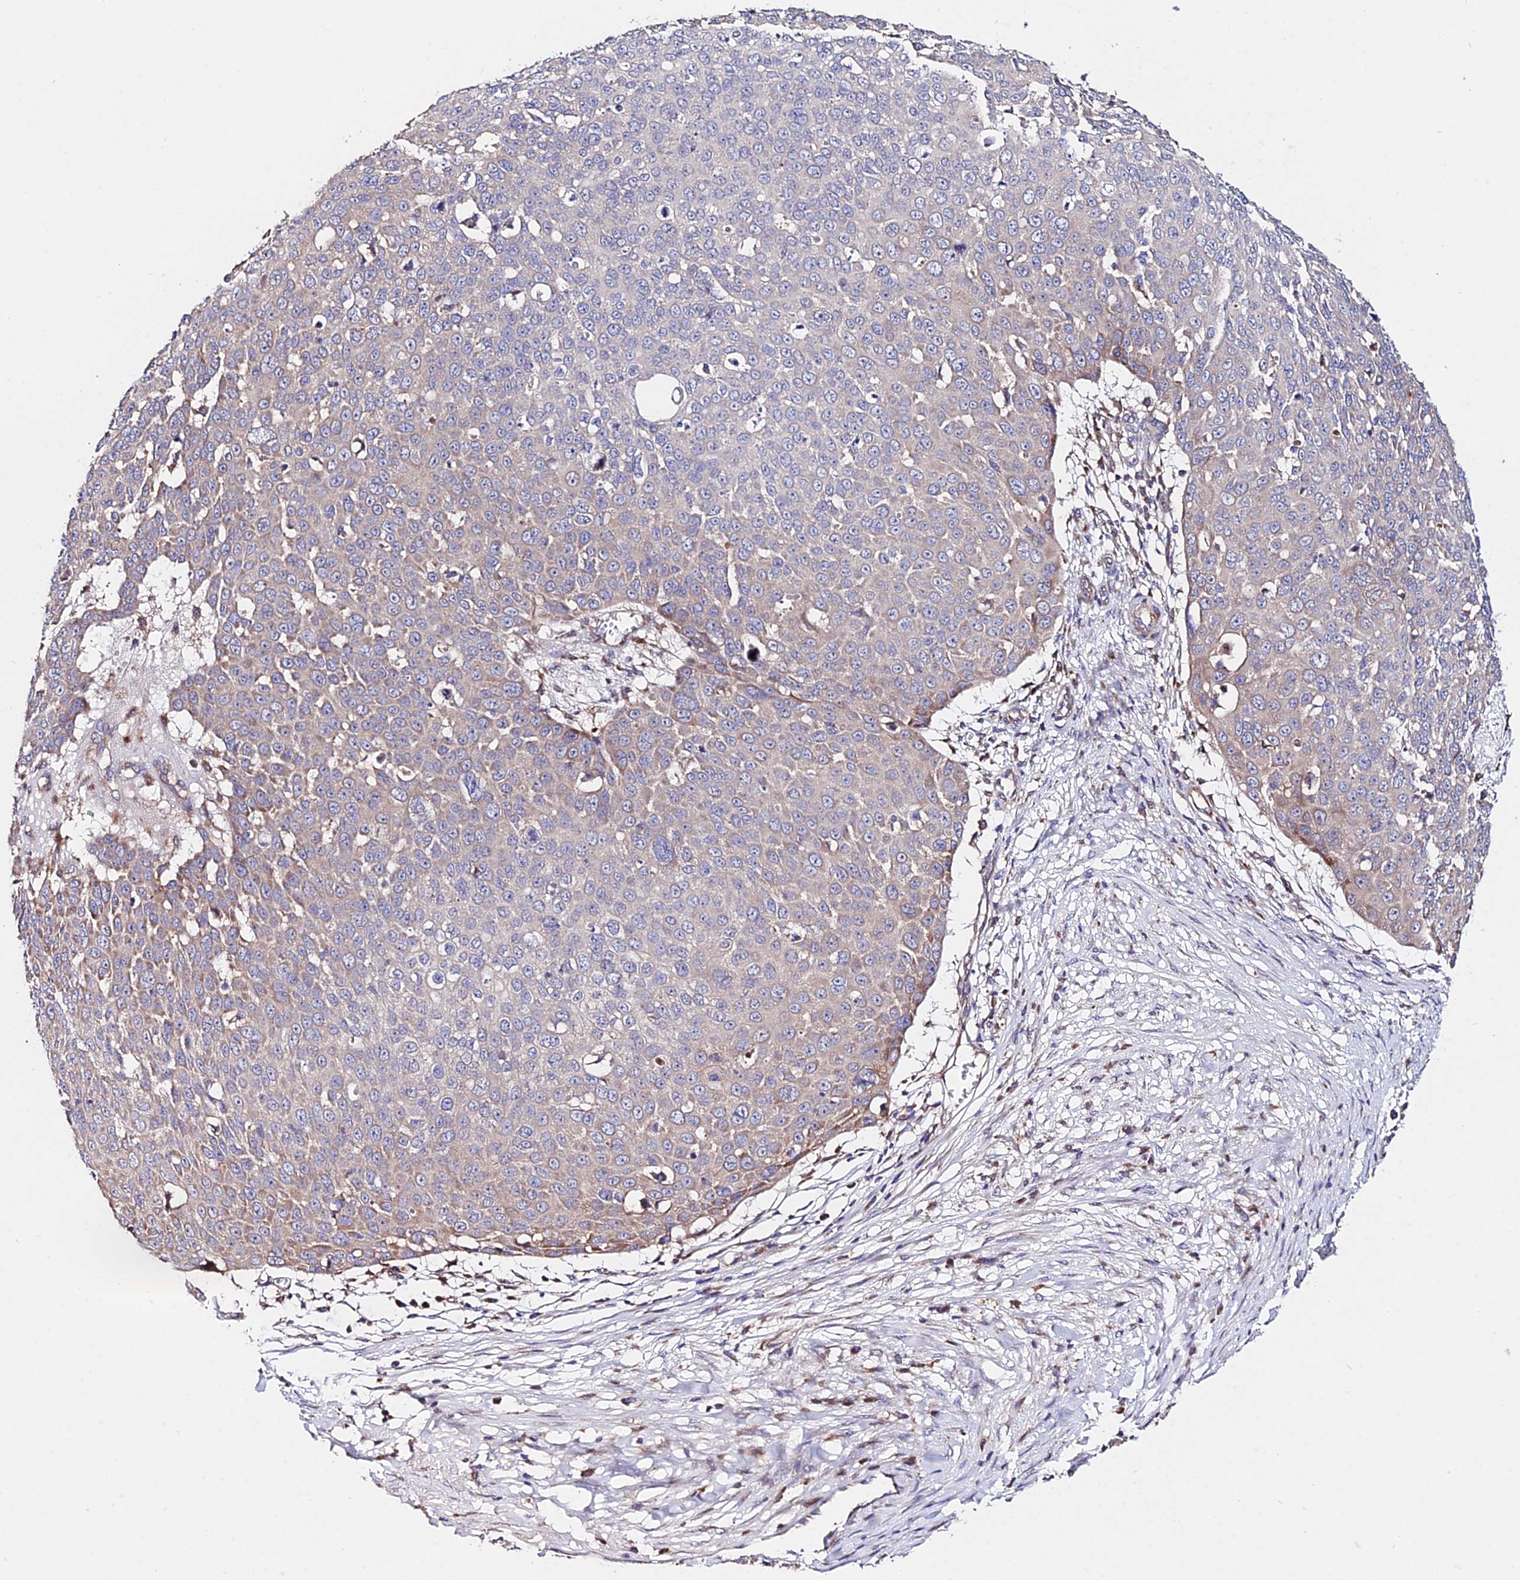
{"staining": {"intensity": "weak", "quantity": "25%-75%", "location": "cytoplasmic/membranous"}, "tissue": "skin cancer", "cell_type": "Tumor cells", "image_type": "cancer", "snomed": [{"axis": "morphology", "description": "Squamous cell carcinoma, NOS"}, {"axis": "topography", "description": "Skin"}], "caption": "Skin squamous cell carcinoma stained with a protein marker shows weak staining in tumor cells.", "gene": "CDC37L1", "patient": {"sex": "male", "age": 71}}